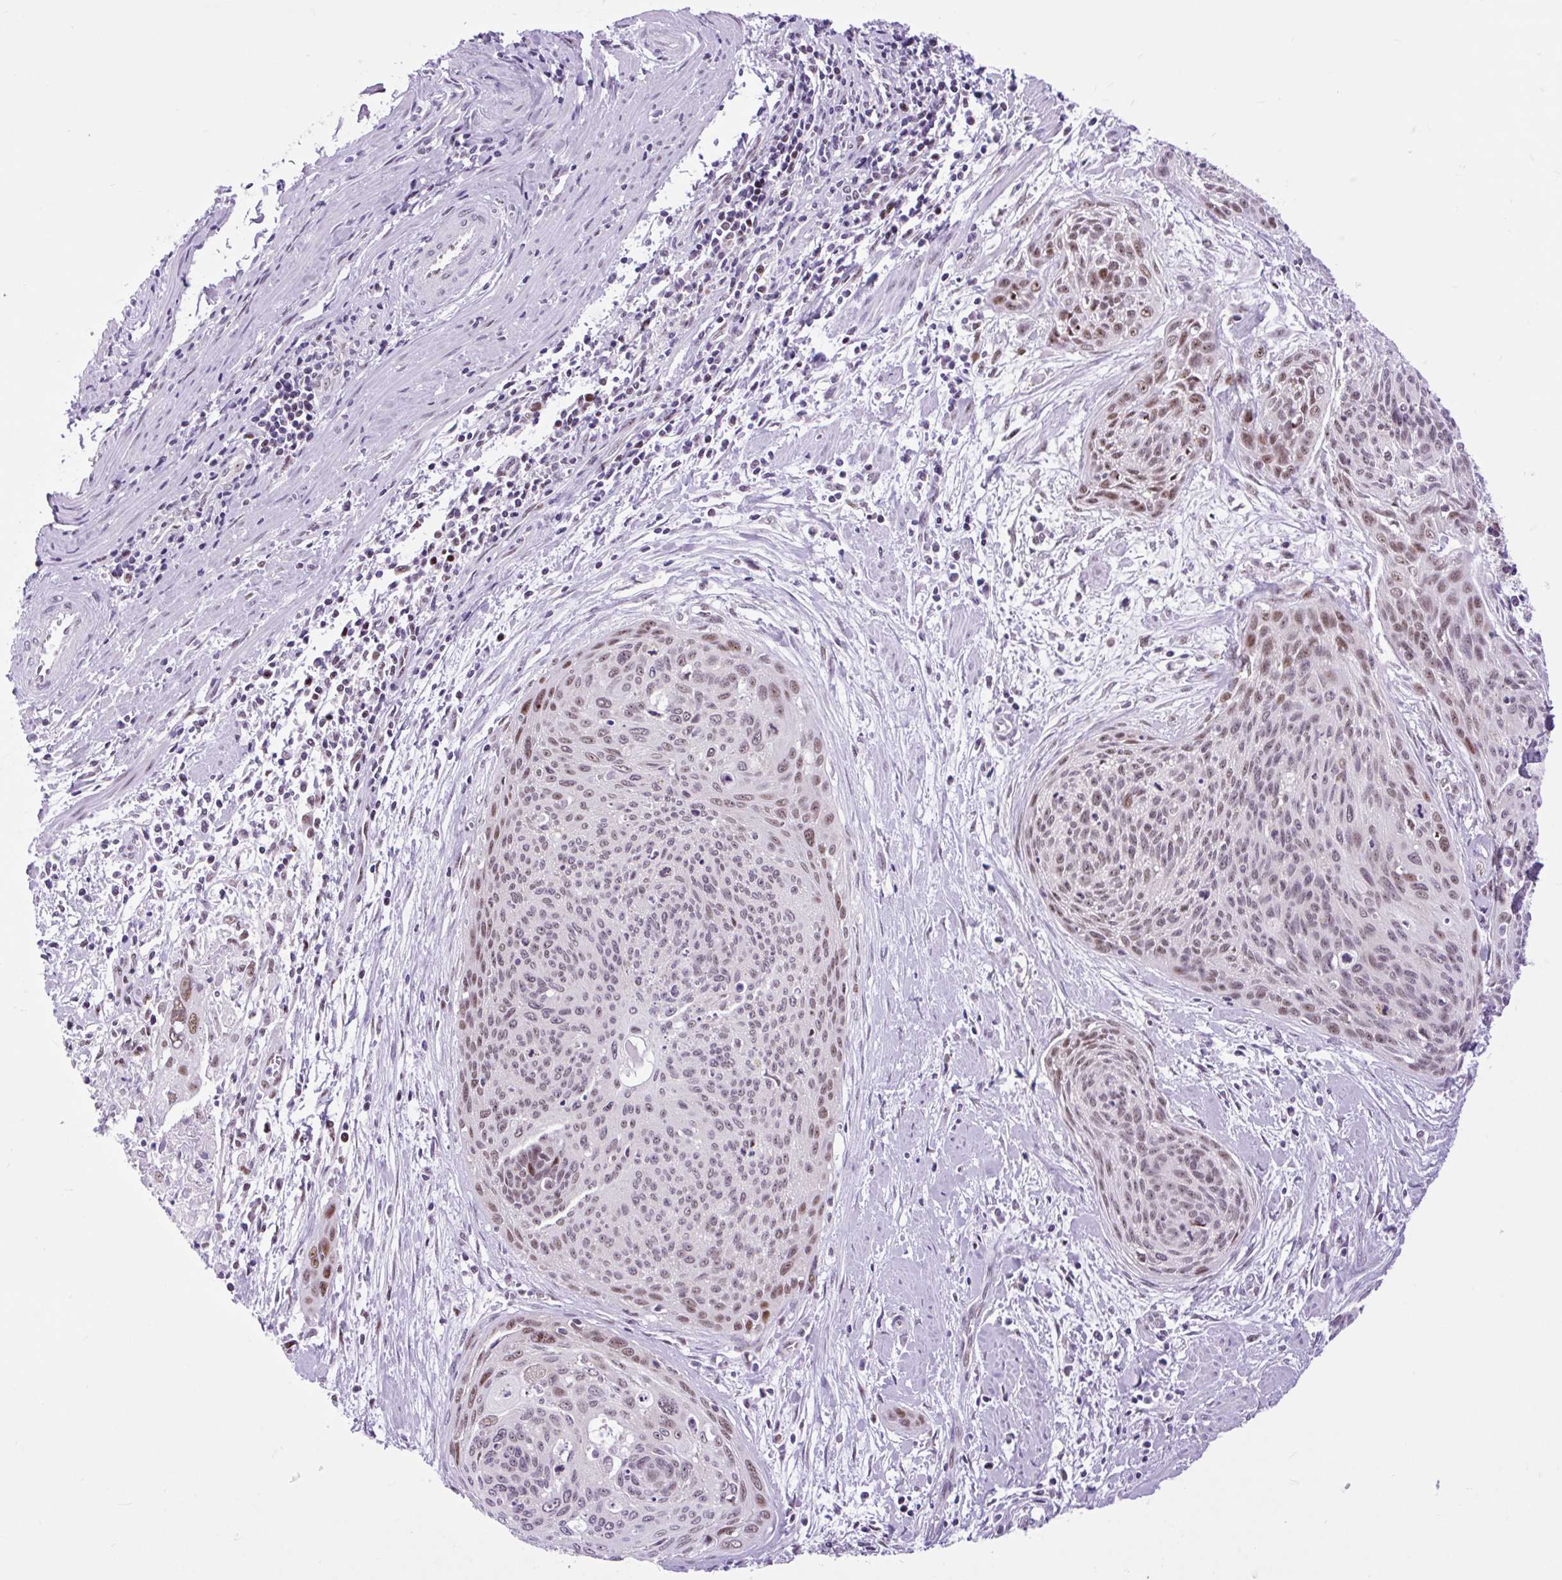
{"staining": {"intensity": "weak", "quantity": ">75%", "location": "nuclear"}, "tissue": "cervical cancer", "cell_type": "Tumor cells", "image_type": "cancer", "snomed": [{"axis": "morphology", "description": "Squamous cell carcinoma, NOS"}, {"axis": "topography", "description": "Cervix"}], "caption": "Human cervical squamous cell carcinoma stained with a brown dye exhibits weak nuclear positive staining in about >75% of tumor cells.", "gene": "CLK2", "patient": {"sex": "female", "age": 55}}